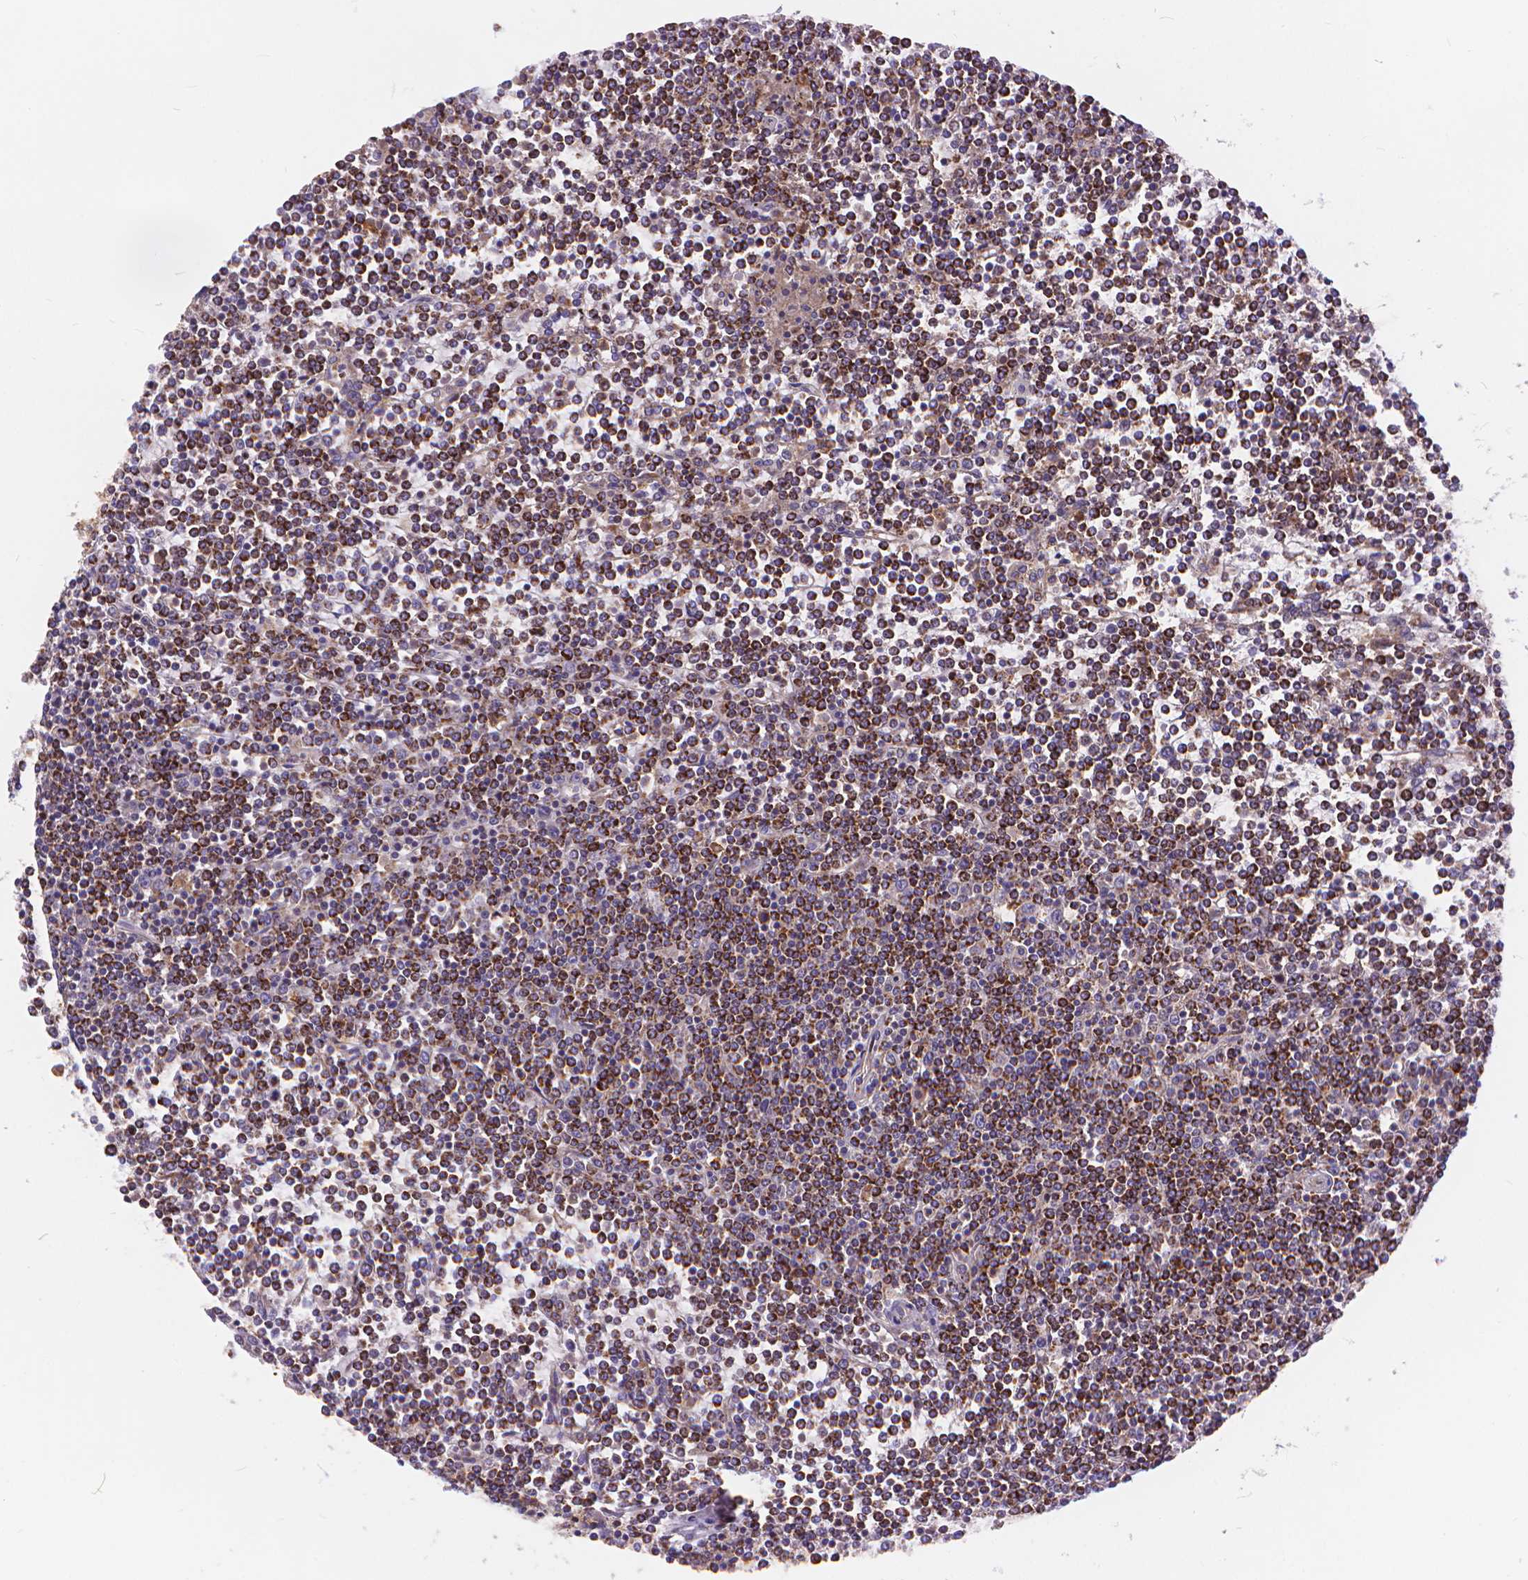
{"staining": {"intensity": "moderate", "quantity": ">75%", "location": "cytoplasmic/membranous"}, "tissue": "lymphoma", "cell_type": "Tumor cells", "image_type": "cancer", "snomed": [{"axis": "morphology", "description": "Malignant lymphoma, non-Hodgkin's type, Low grade"}, {"axis": "topography", "description": "Spleen"}], "caption": "A medium amount of moderate cytoplasmic/membranous positivity is present in approximately >75% of tumor cells in lymphoma tissue. The staining was performed using DAB, with brown indicating positive protein expression. Nuclei are stained blue with hematoxylin.", "gene": "ARAP1", "patient": {"sex": "female", "age": 19}}